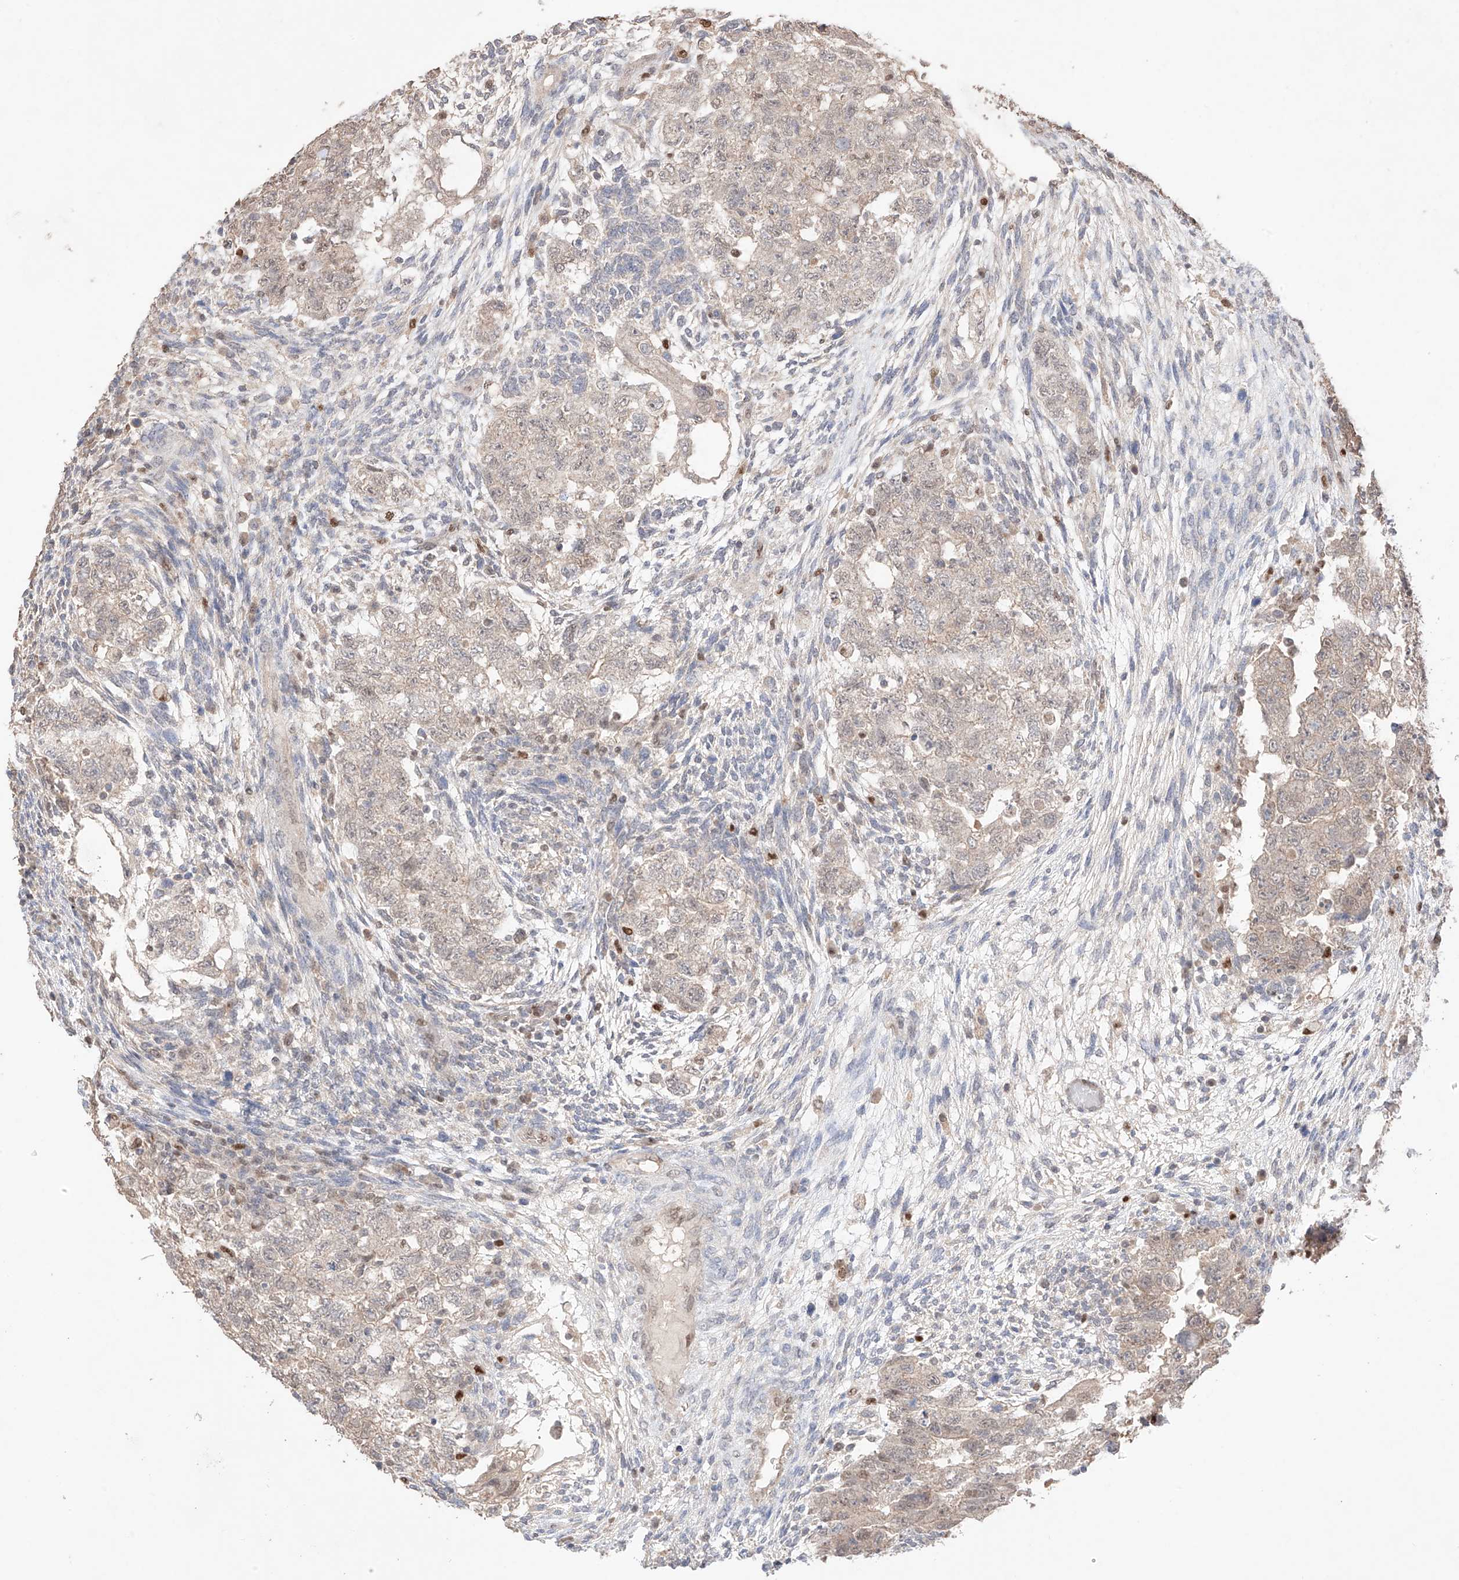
{"staining": {"intensity": "weak", "quantity": "25%-75%", "location": "cytoplasmic/membranous,nuclear"}, "tissue": "testis cancer", "cell_type": "Tumor cells", "image_type": "cancer", "snomed": [{"axis": "morphology", "description": "Carcinoma, Embryonal, NOS"}, {"axis": "topography", "description": "Testis"}], "caption": "A histopathology image showing weak cytoplasmic/membranous and nuclear staining in approximately 25%-75% of tumor cells in testis cancer (embryonal carcinoma), as visualized by brown immunohistochemical staining.", "gene": "APIP", "patient": {"sex": "male", "age": 36}}